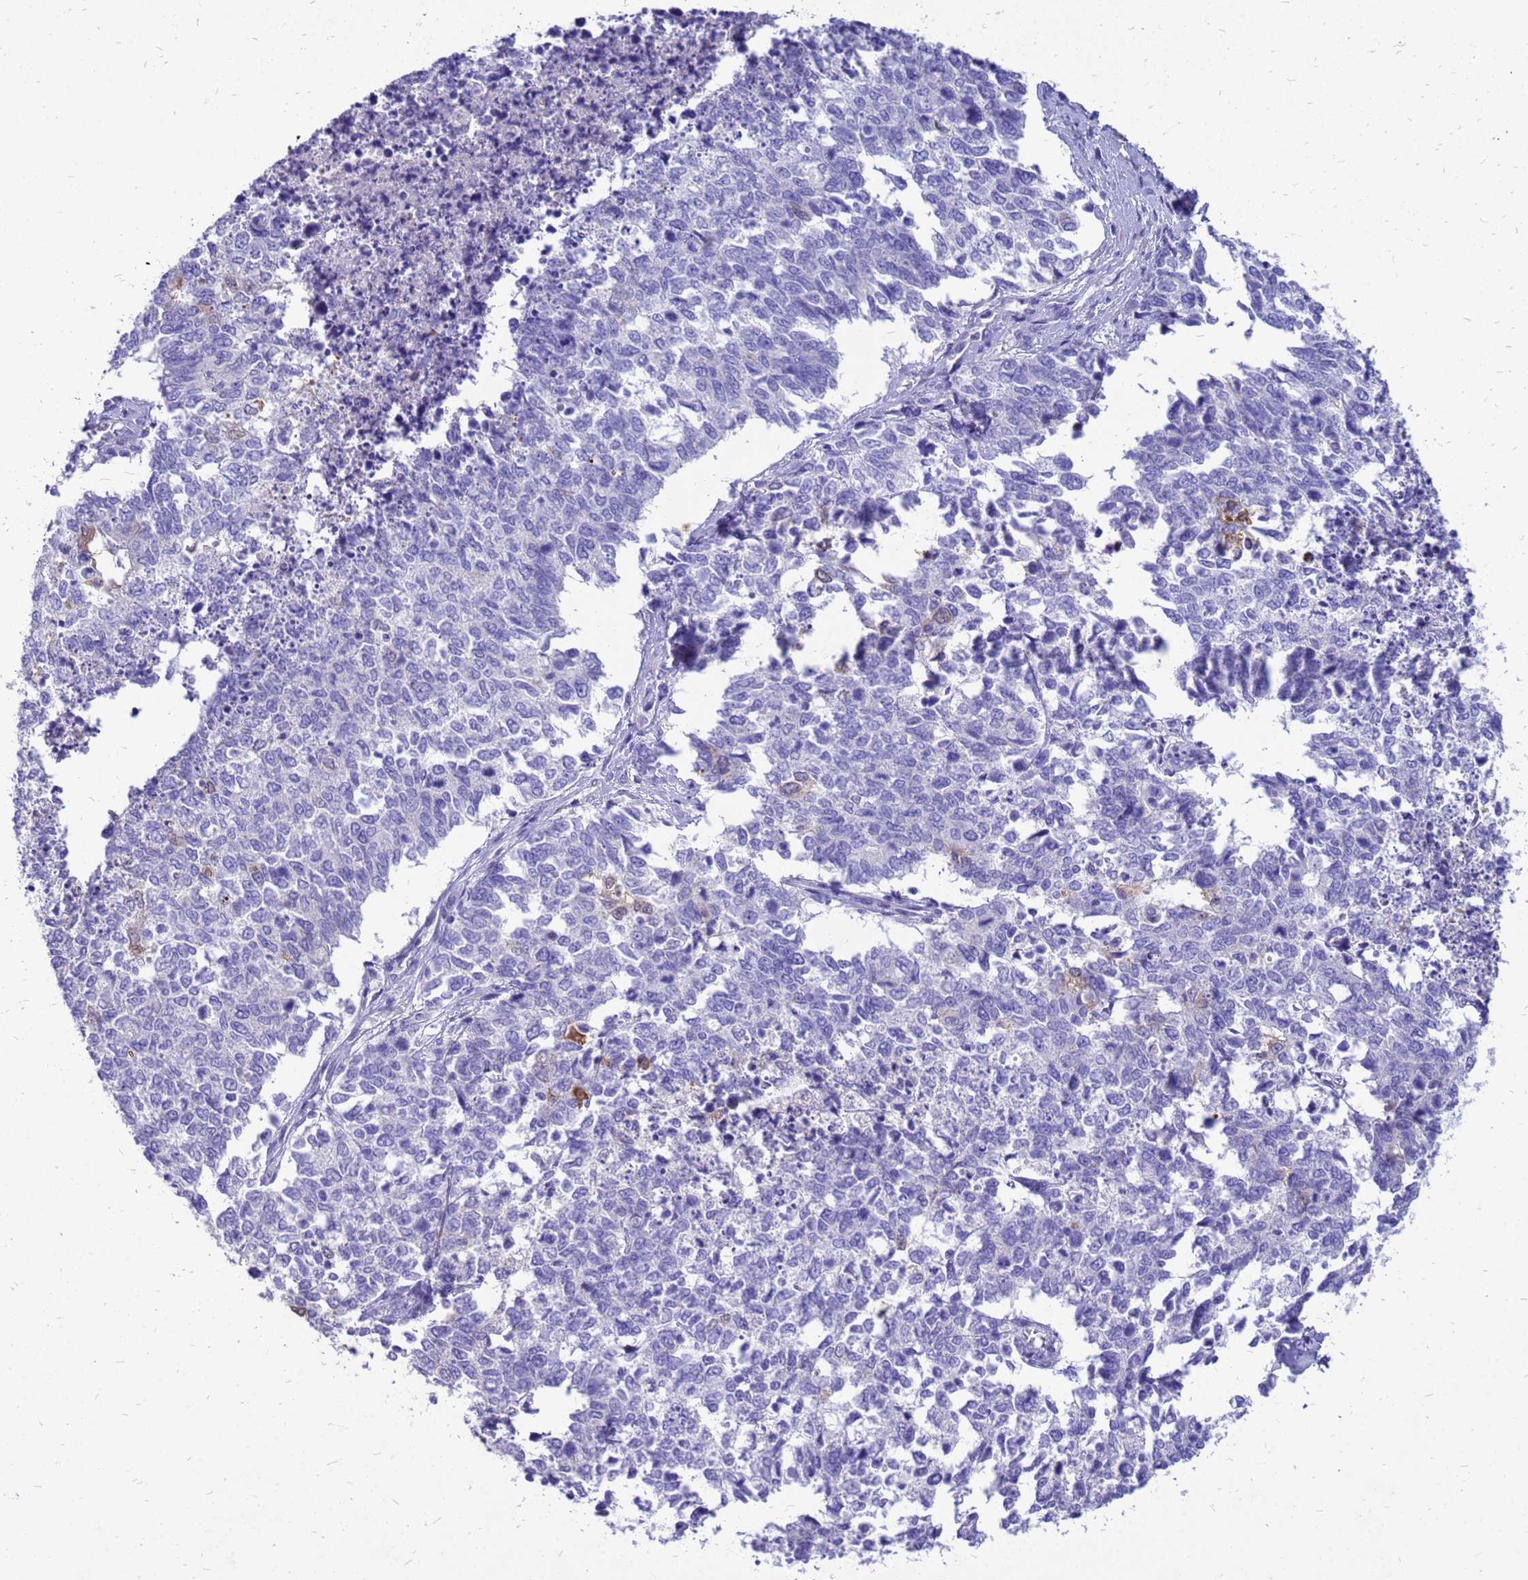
{"staining": {"intensity": "negative", "quantity": "none", "location": "none"}, "tissue": "cervical cancer", "cell_type": "Tumor cells", "image_type": "cancer", "snomed": [{"axis": "morphology", "description": "Squamous cell carcinoma, NOS"}, {"axis": "topography", "description": "Cervix"}], "caption": "High power microscopy micrograph of an IHC image of squamous cell carcinoma (cervical), revealing no significant expression in tumor cells. The staining is performed using DAB brown chromogen with nuclei counter-stained in using hematoxylin.", "gene": "AKR1C1", "patient": {"sex": "female", "age": 63}}